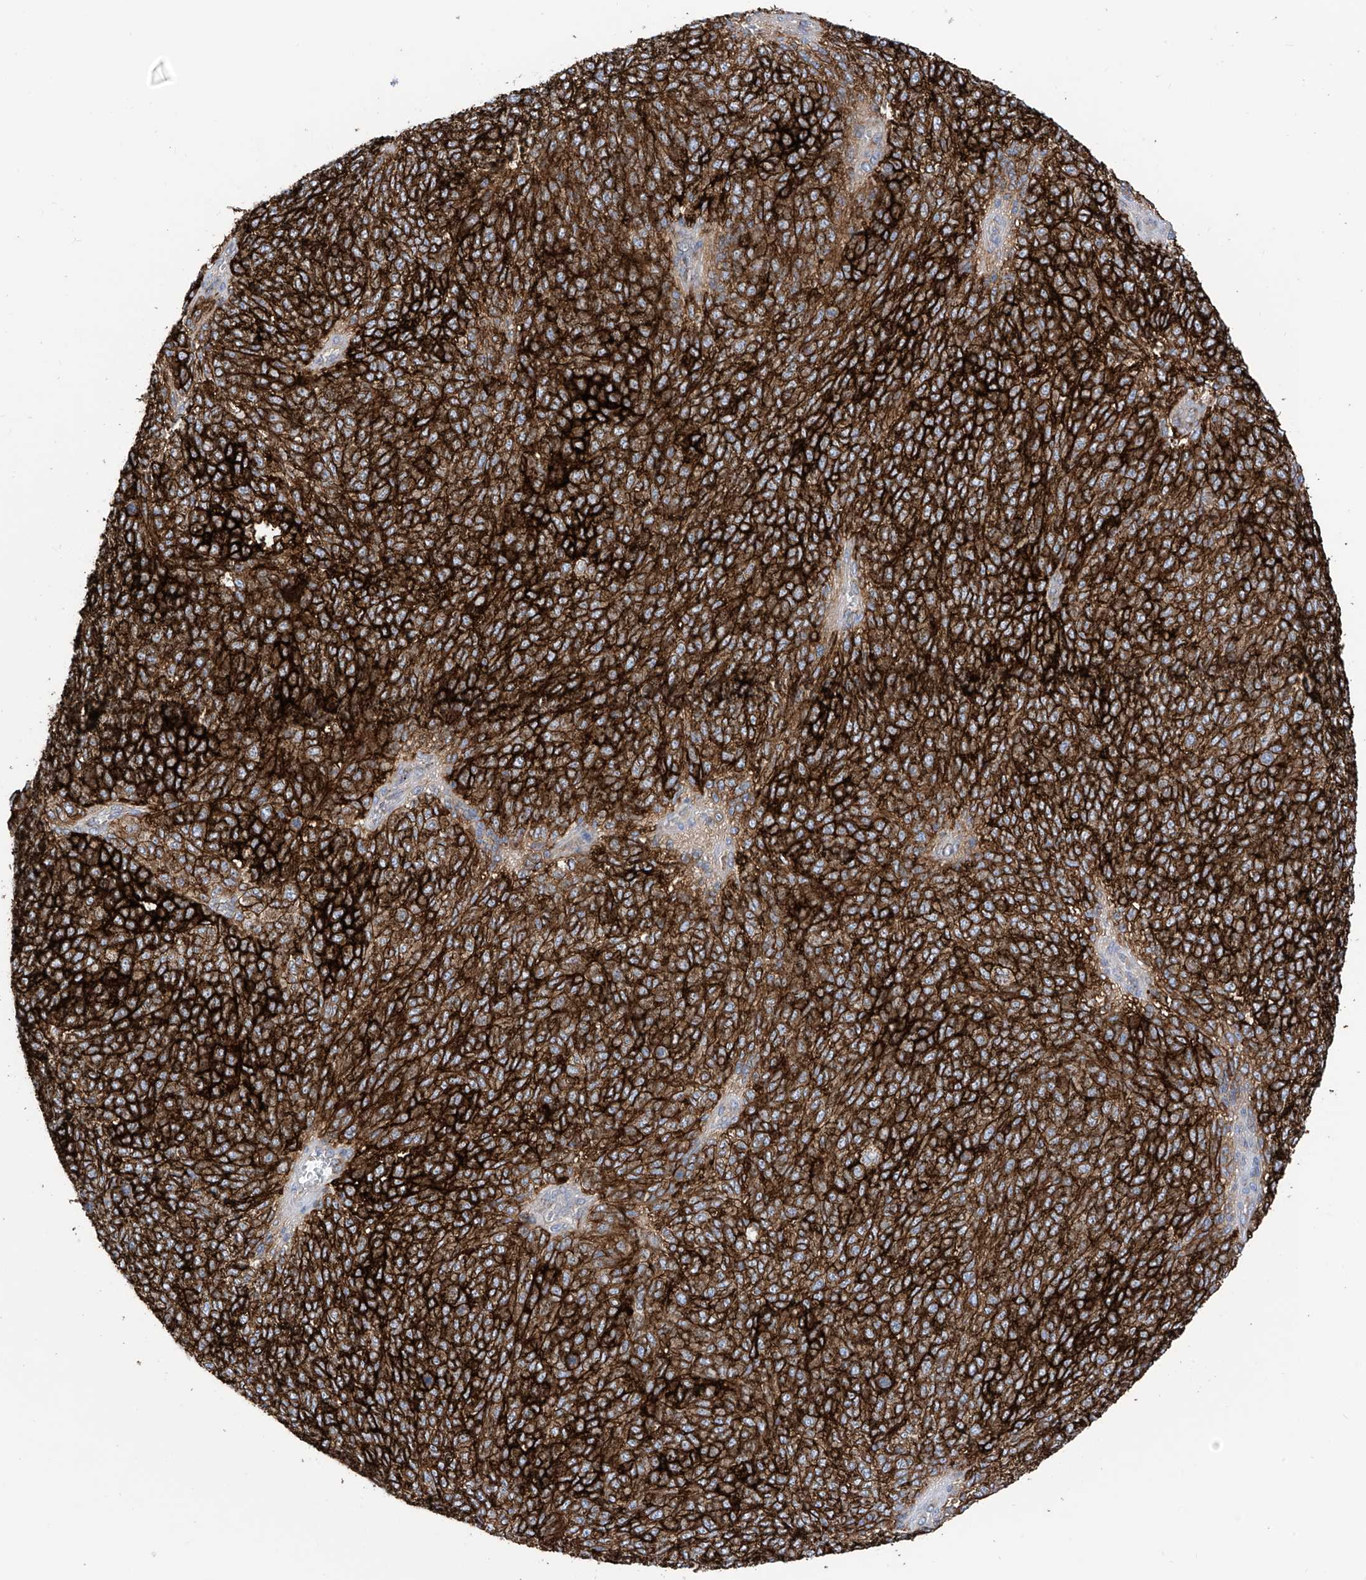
{"staining": {"intensity": "strong", "quantity": ">75%", "location": "cytoplasmic/membranous"}, "tissue": "melanoma", "cell_type": "Tumor cells", "image_type": "cancer", "snomed": [{"axis": "morphology", "description": "Malignant melanoma, NOS"}, {"axis": "topography", "description": "Skin"}], "caption": "Immunohistochemical staining of malignant melanoma displays strong cytoplasmic/membranous protein staining in about >75% of tumor cells. (brown staining indicates protein expression, while blue staining denotes nuclei).", "gene": "P2RX7", "patient": {"sex": "male", "age": 49}}